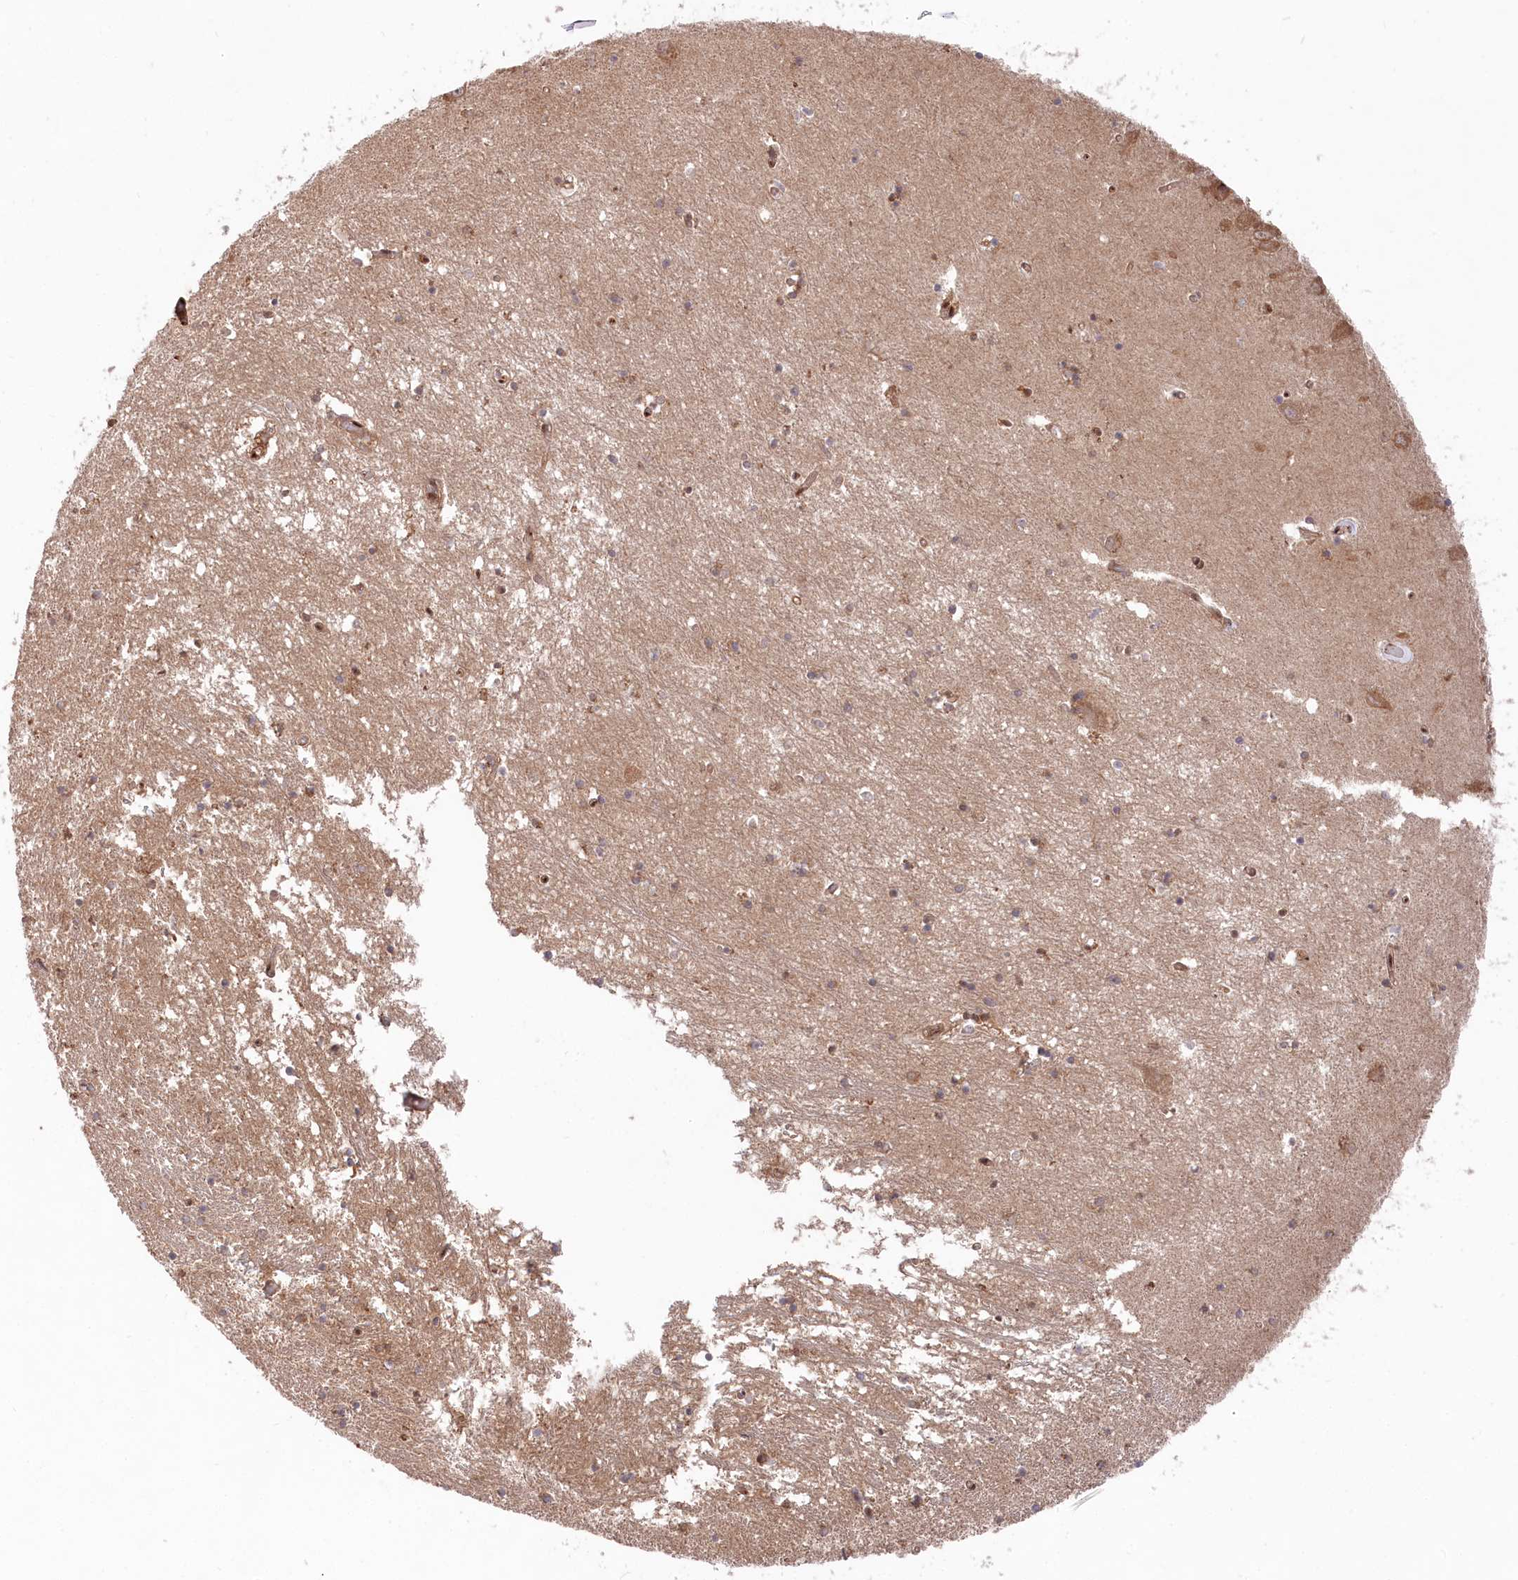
{"staining": {"intensity": "moderate", "quantity": "<25%", "location": "cytoplasmic/membranous"}, "tissue": "hippocampus", "cell_type": "Glial cells", "image_type": "normal", "snomed": [{"axis": "morphology", "description": "Normal tissue, NOS"}, {"axis": "topography", "description": "Hippocampus"}], "caption": "Immunohistochemical staining of unremarkable human hippocampus shows moderate cytoplasmic/membranous protein expression in about <25% of glial cells. The staining was performed using DAB (3,3'-diaminobenzidine) to visualize the protein expression in brown, while the nuclei were stained in blue with hematoxylin (Magnification: 20x).", "gene": "PSMA1", "patient": {"sex": "male", "age": 70}}